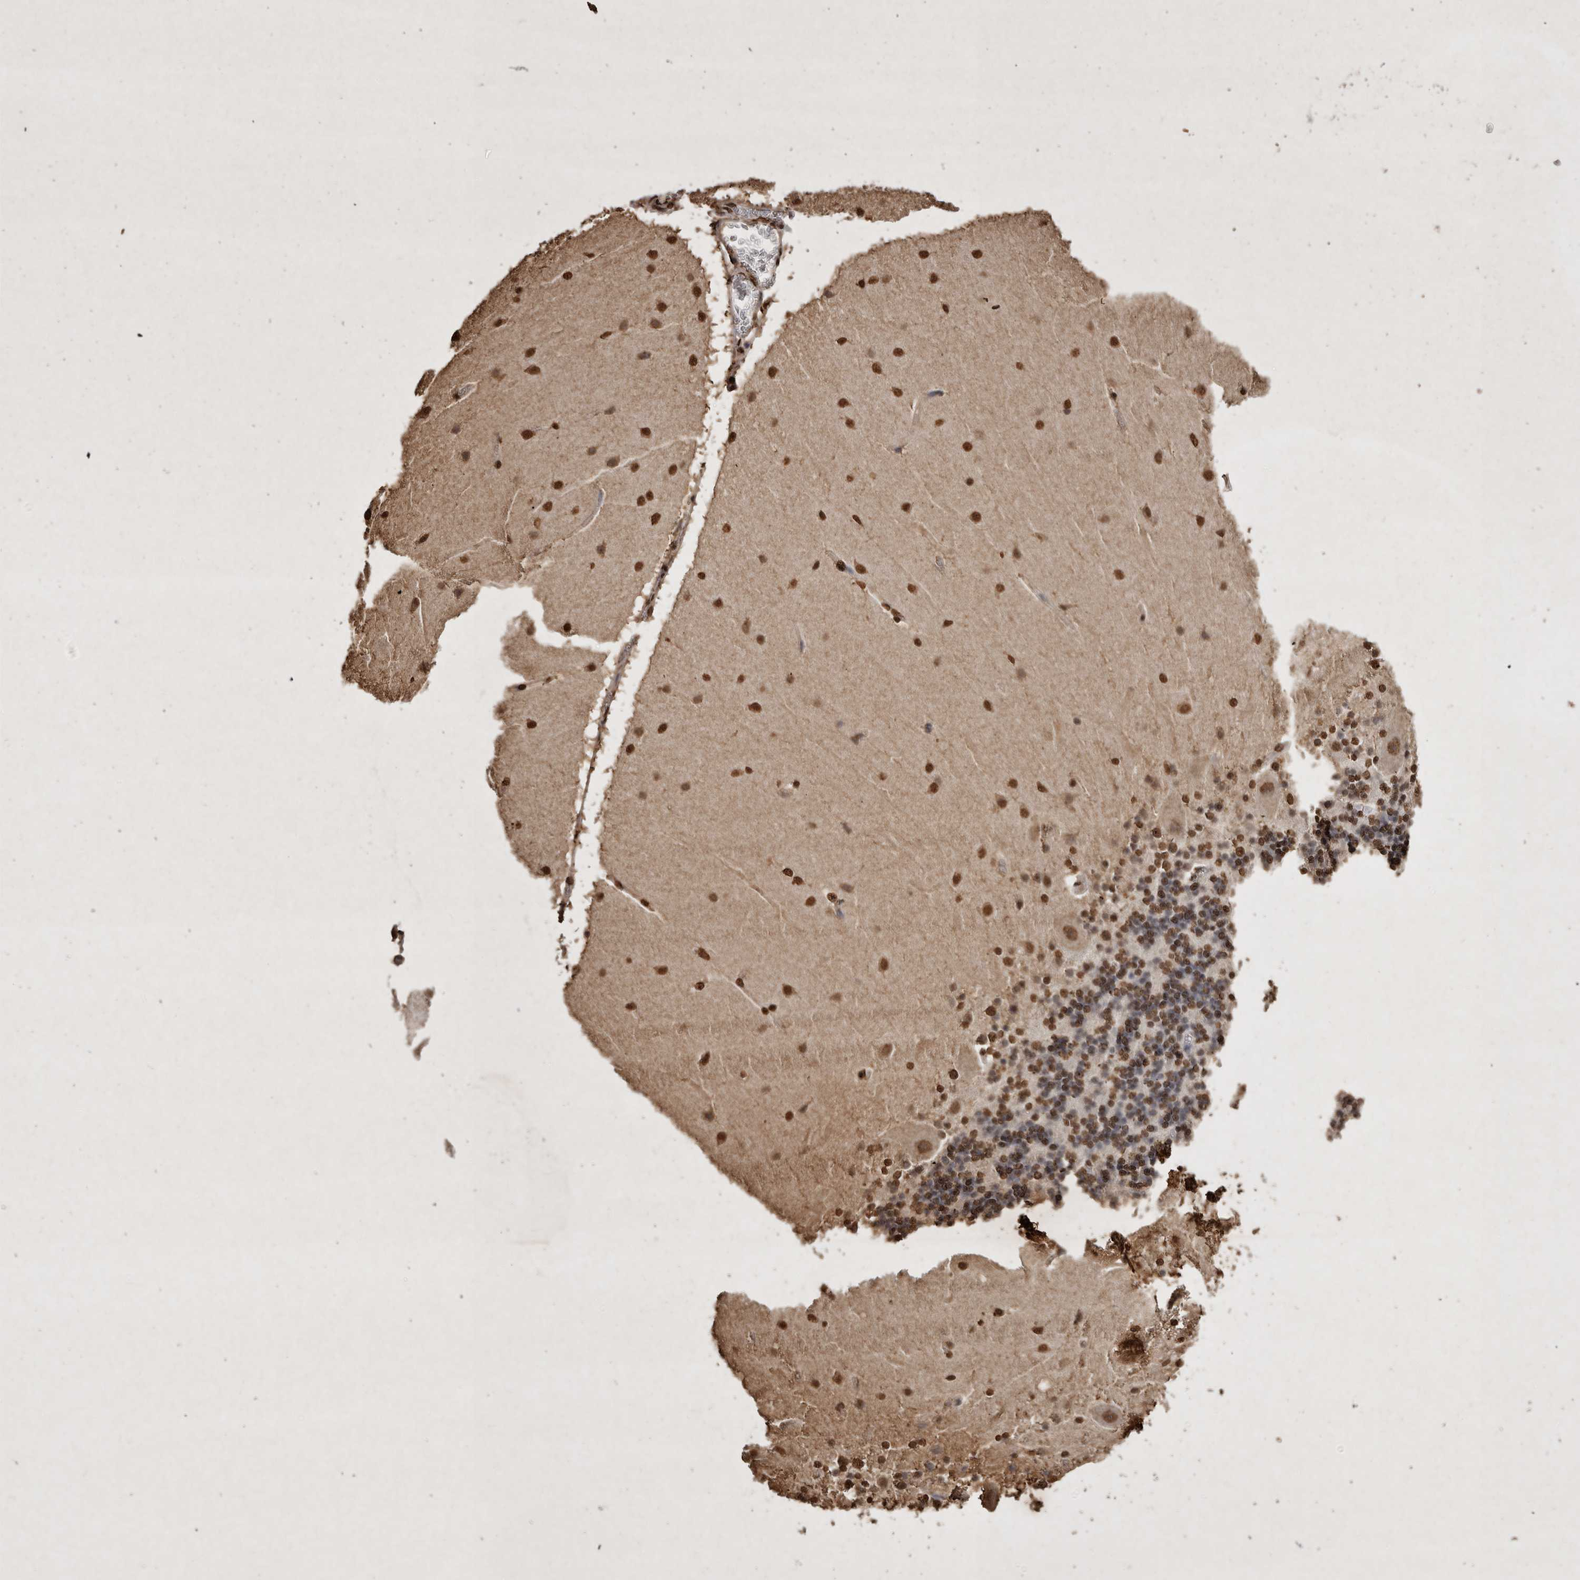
{"staining": {"intensity": "strong", "quantity": "25%-75%", "location": "nuclear"}, "tissue": "cerebellum", "cell_type": "Cells in granular layer", "image_type": "normal", "snomed": [{"axis": "morphology", "description": "Normal tissue, NOS"}, {"axis": "topography", "description": "Cerebellum"}], "caption": "Immunohistochemistry image of benign cerebellum: cerebellum stained using immunohistochemistry exhibits high levels of strong protein expression localized specifically in the nuclear of cells in granular layer, appearing as a nuclear brown color.", "gene": "FSTL3", "patient": {"sex": "female", "age": 54}}